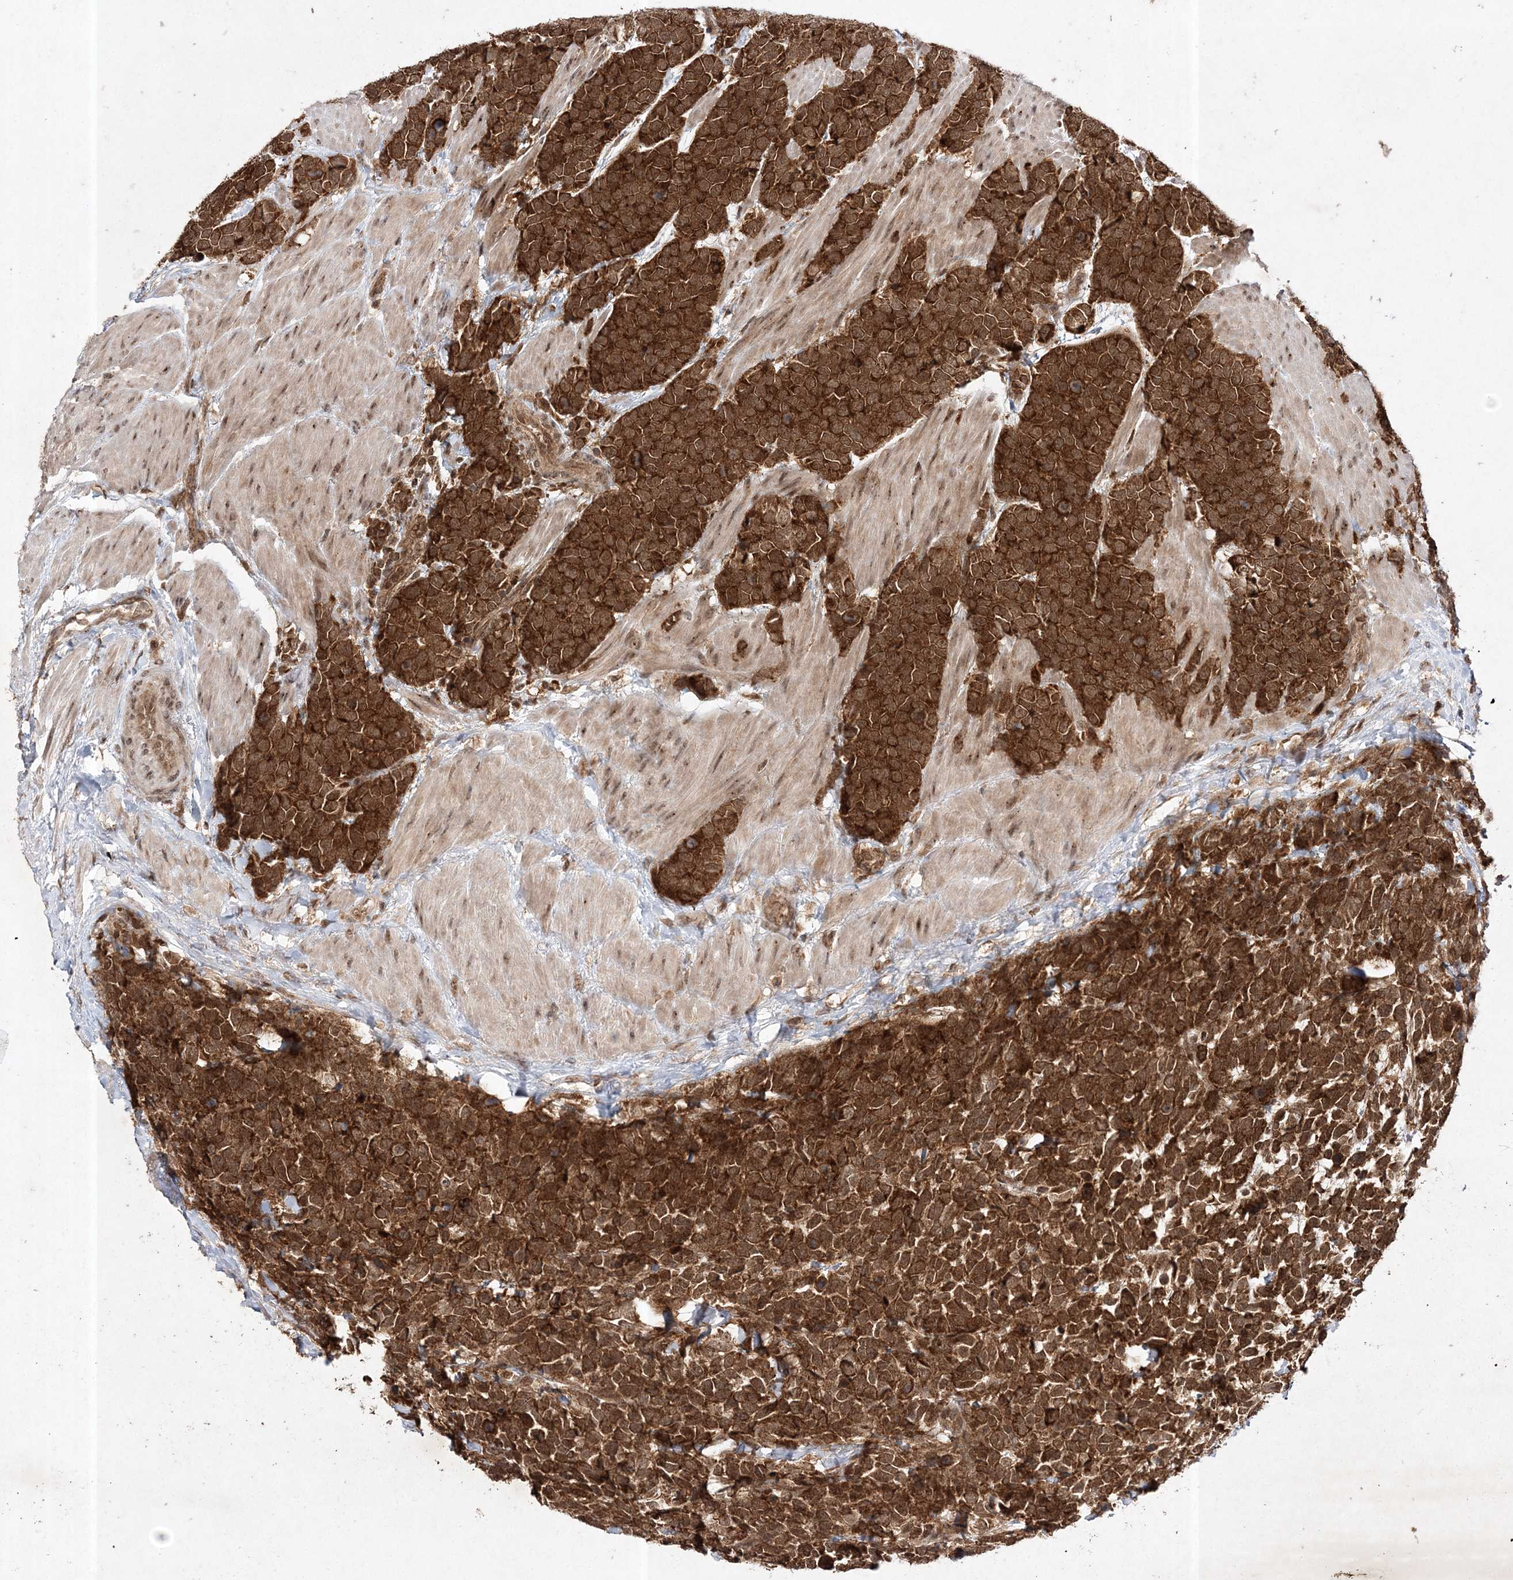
{"staining": {"intensity": "strong", "quantity": ">75%", "location": "cytoplasmic/membranous"}, "tissue": "urothelial cancer", "cell_type": "Tumor cells", "image_type": "cancer", "snomed": [{"axis": "morphology", "description": "Urothelial carcinoma, High grade"}, {"axis": "topography", "description": "Urinary bladder"}], "caption": "Strong cytoplasmic/membranous positivity is identified in approximately >75% of tumor cells in urothelial cancer.", "gene": "NIF3L1", "patient": {"sex": "female", "age": 82}}